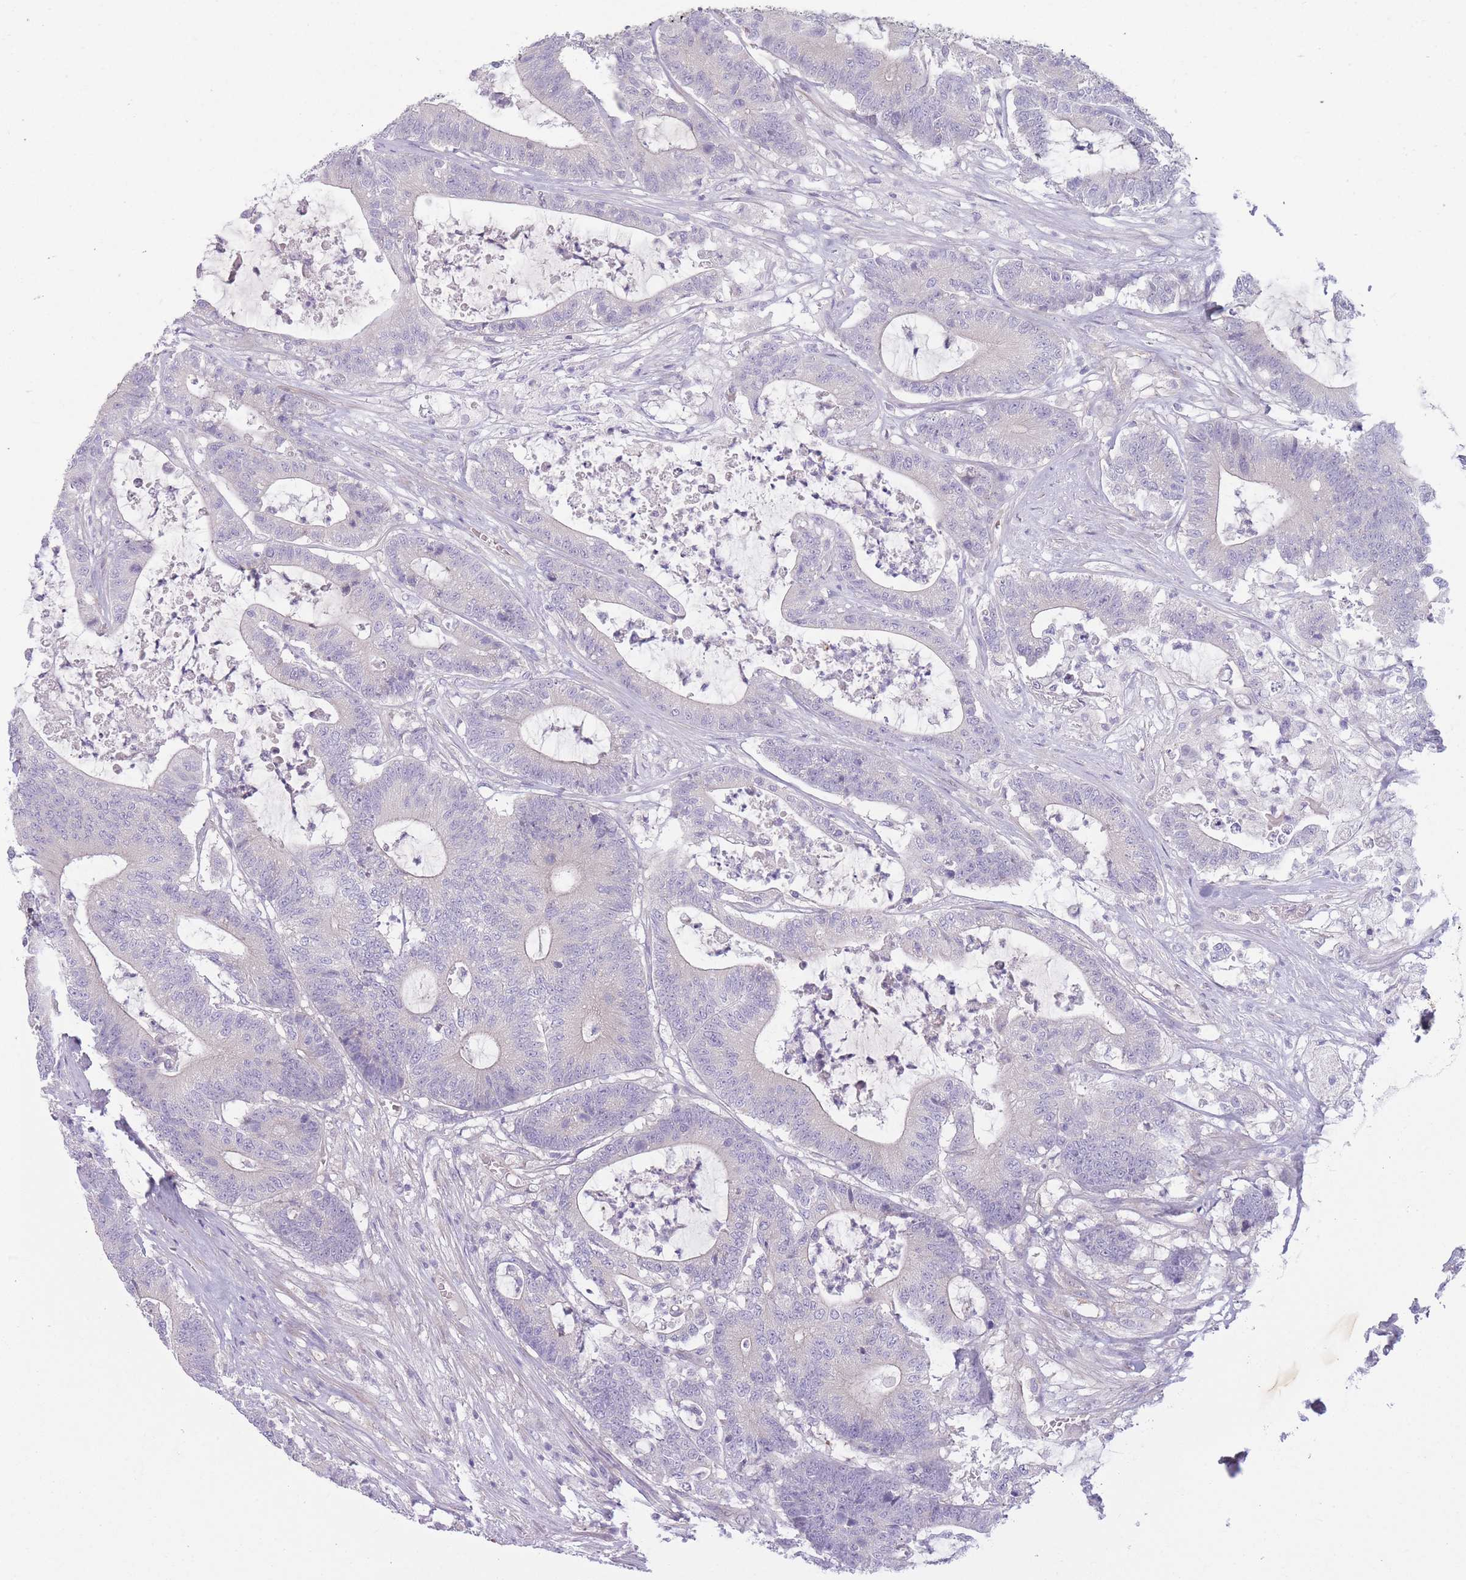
{"staining": {"intensity": "negative", "quantity": "none", "location": "none"}, "tissue": "colorectal cancer", "cell_type": "Tumor cells", "image_type": "cancer", "snomed": [{"axis": "morphology", "description": "Adenocarcinoma, NOS"}, {"axis": "topography", "description": "Colon"}], "caption": "Image shows no significant protein positivity in tumor cells of colorectal cancer (adenocarcinoma). (Immunohistochemistry (ihc), brightfield microscopy, high magnification).", "gene": "PNPLA5", "patient": {"sex": "female", "age": 84}}